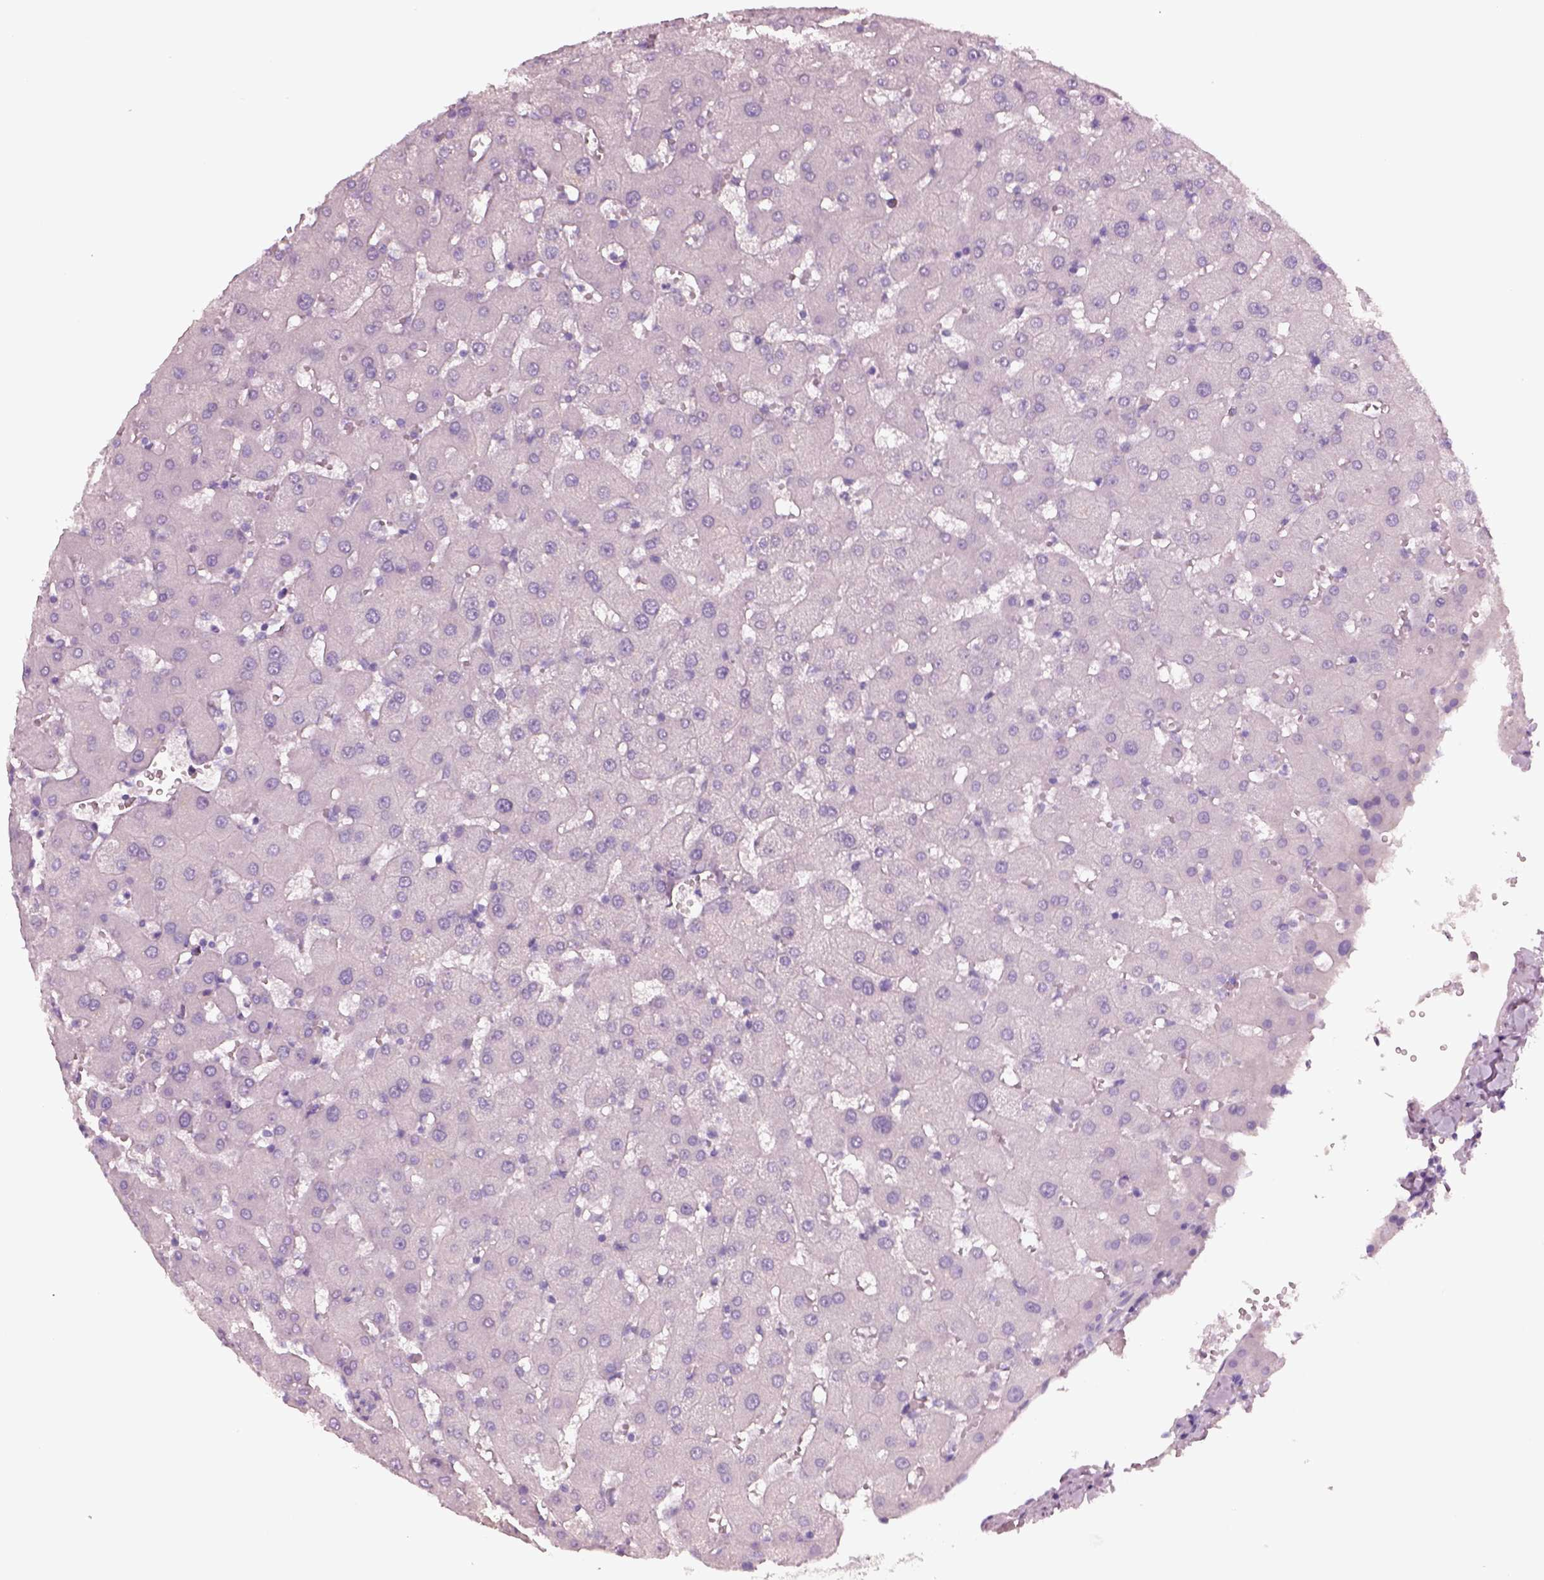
{"staining": {"intensity": "negative", "quantity": "none", "location": "none"}, "tissue": "liver", "cell_type": "Cholangiocytes", "image_type": "normal", "snomed": [{"axis": "morphology", "description": "Normal tissue, NOS"}, {"axis": "topography", "description": "Liver"}], "caption": "Protein analysis of normal liver displays no significant expression in cholangiocytes. (DAB IHC with hematoxylin counter stain).", "gene": "IGLL1", "patient": {"sex": "female", "age": 63}}